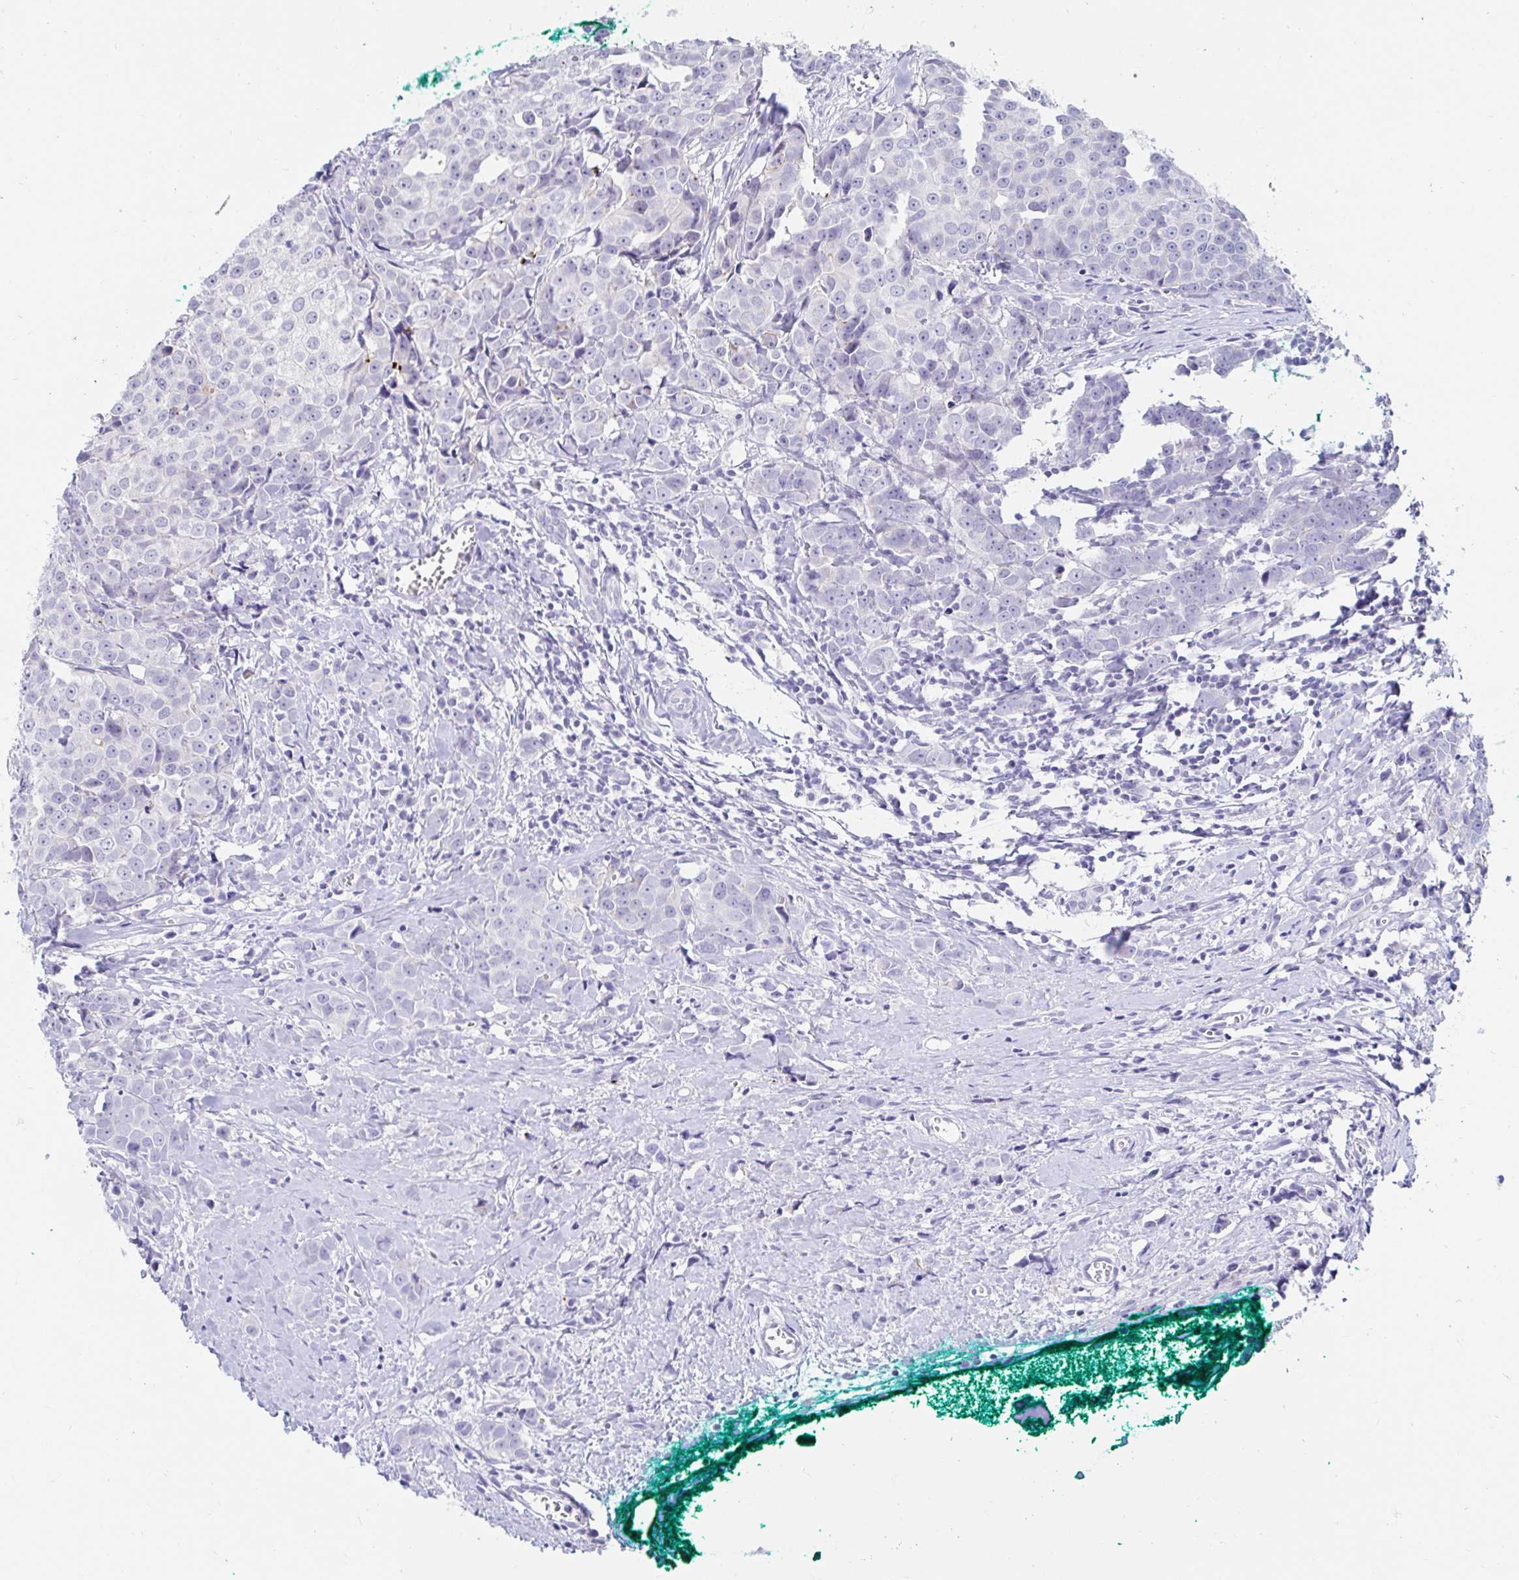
{"staining": {"intensity": "negative", "quantity": "none", "location": "none"}, "tissue": "breast cancer", "cell_type": "Tumor cells", "image_type": "cancer", "snomed": [{"axis": "morphology", "description": "Duct carcinoma"}, {"axis": "topography", "description": "Breast"}], "caption": "High magnification brightfield microscopy of breast cancer (invasive ductal carcinoma) stained with DAB (3,3'-diaminobenzidine) (brown) and counterstained with hematoxylin (blue): tumor cells show no significant staining. (DAB (3,3'-diaminobenzidine) IHC visualized using brightfield microscopy, high magnification).", "gene": "OR10K1", "patient": {"sex": "female", "age": 80}}